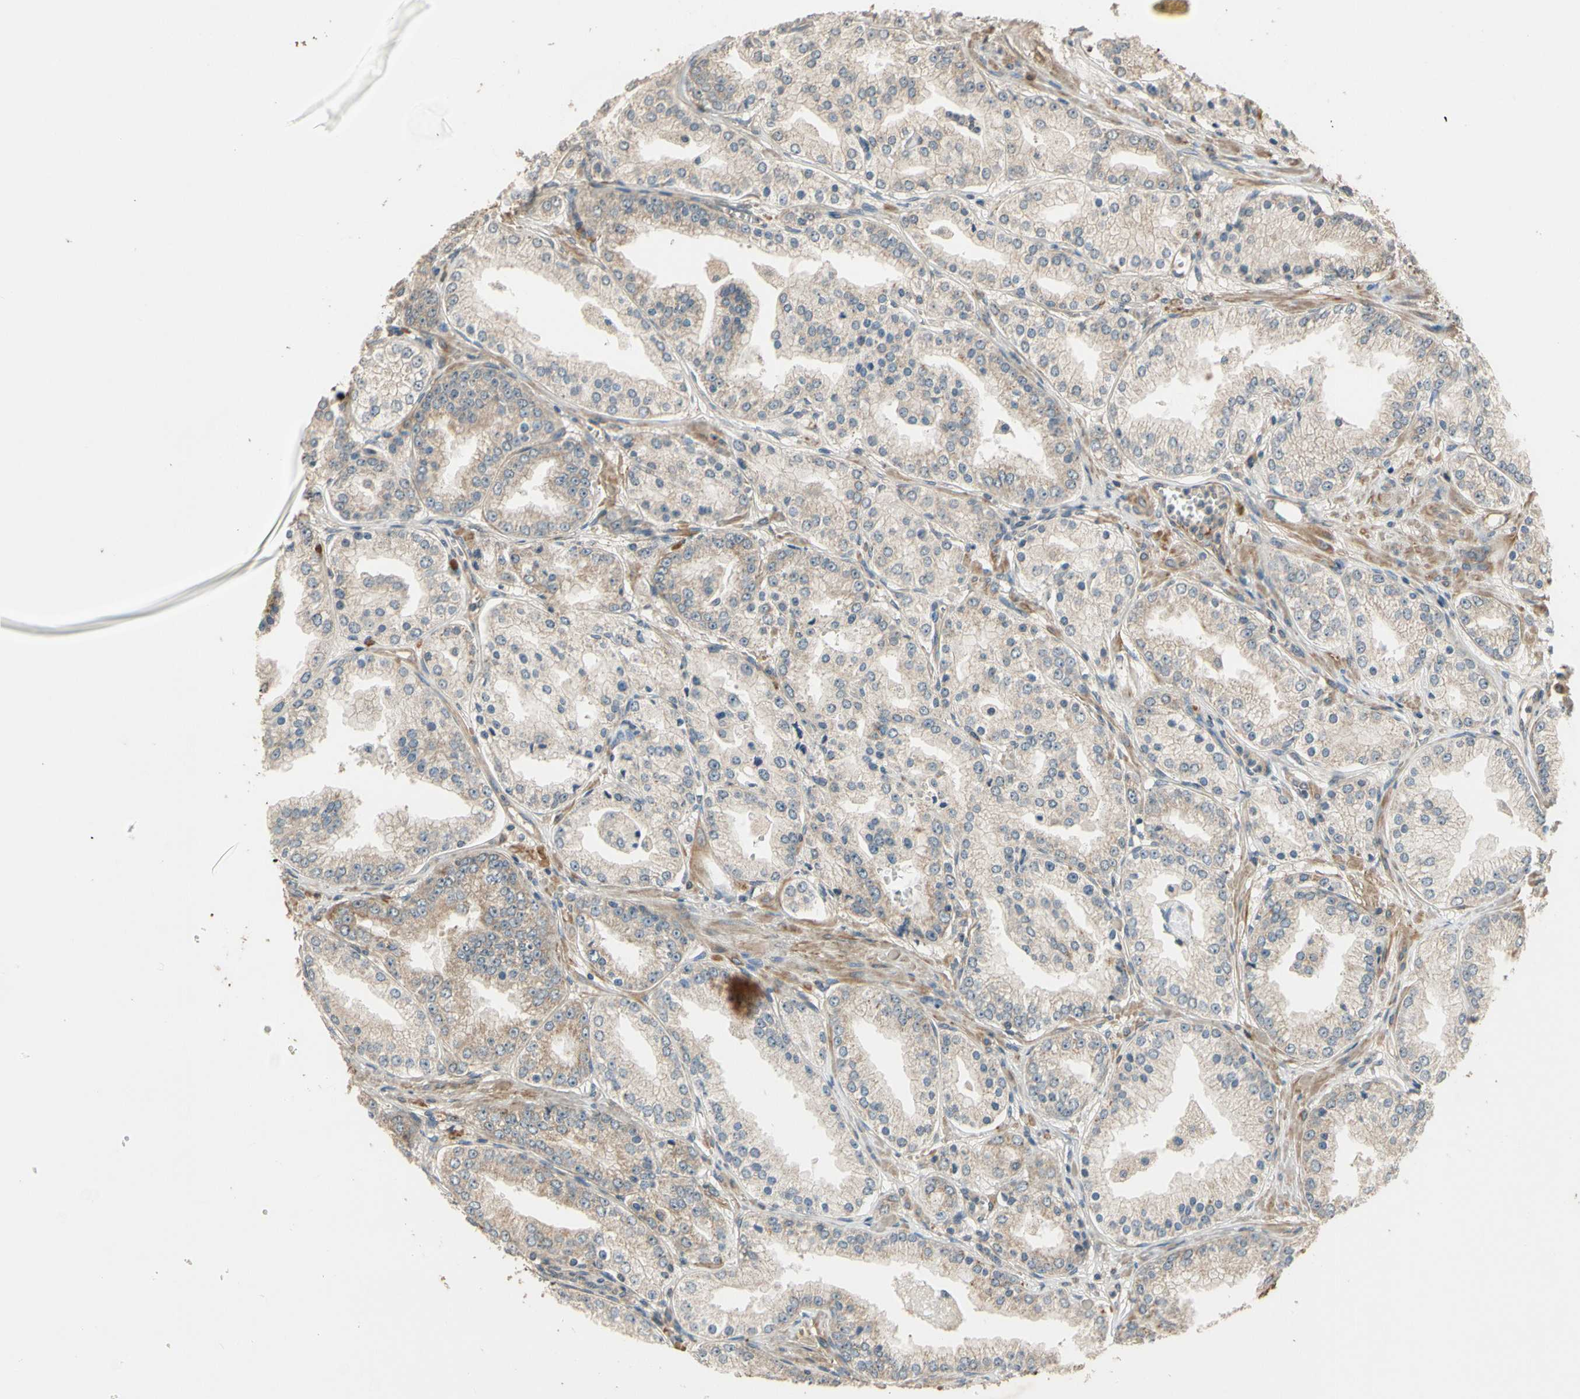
{"staining": {"intensity": "weak", "quantity": "<25%", "location": "cytoplasmic/membranous"}, "tissue": "prostate cancer", "cell_type": "Tumor cells", "image_type": "cancer", "snomed": [{"axis": "morphology", "description": "Adenocarcinoma, High grade"}, {"axis": "topography", "description": "Prostate"}], "caption": "High magnification brightfield microscopy of prostate high-grade adenocarcinoma stained with DAB (brown) and counterstained with hematoxylin (blue): tumor cells show no significant positivity. (Immunohistochemistry, brightfield microscopy, high magnification).", "gene": "ALKBH3", "patient": {"sex": "male", "age": 61}}